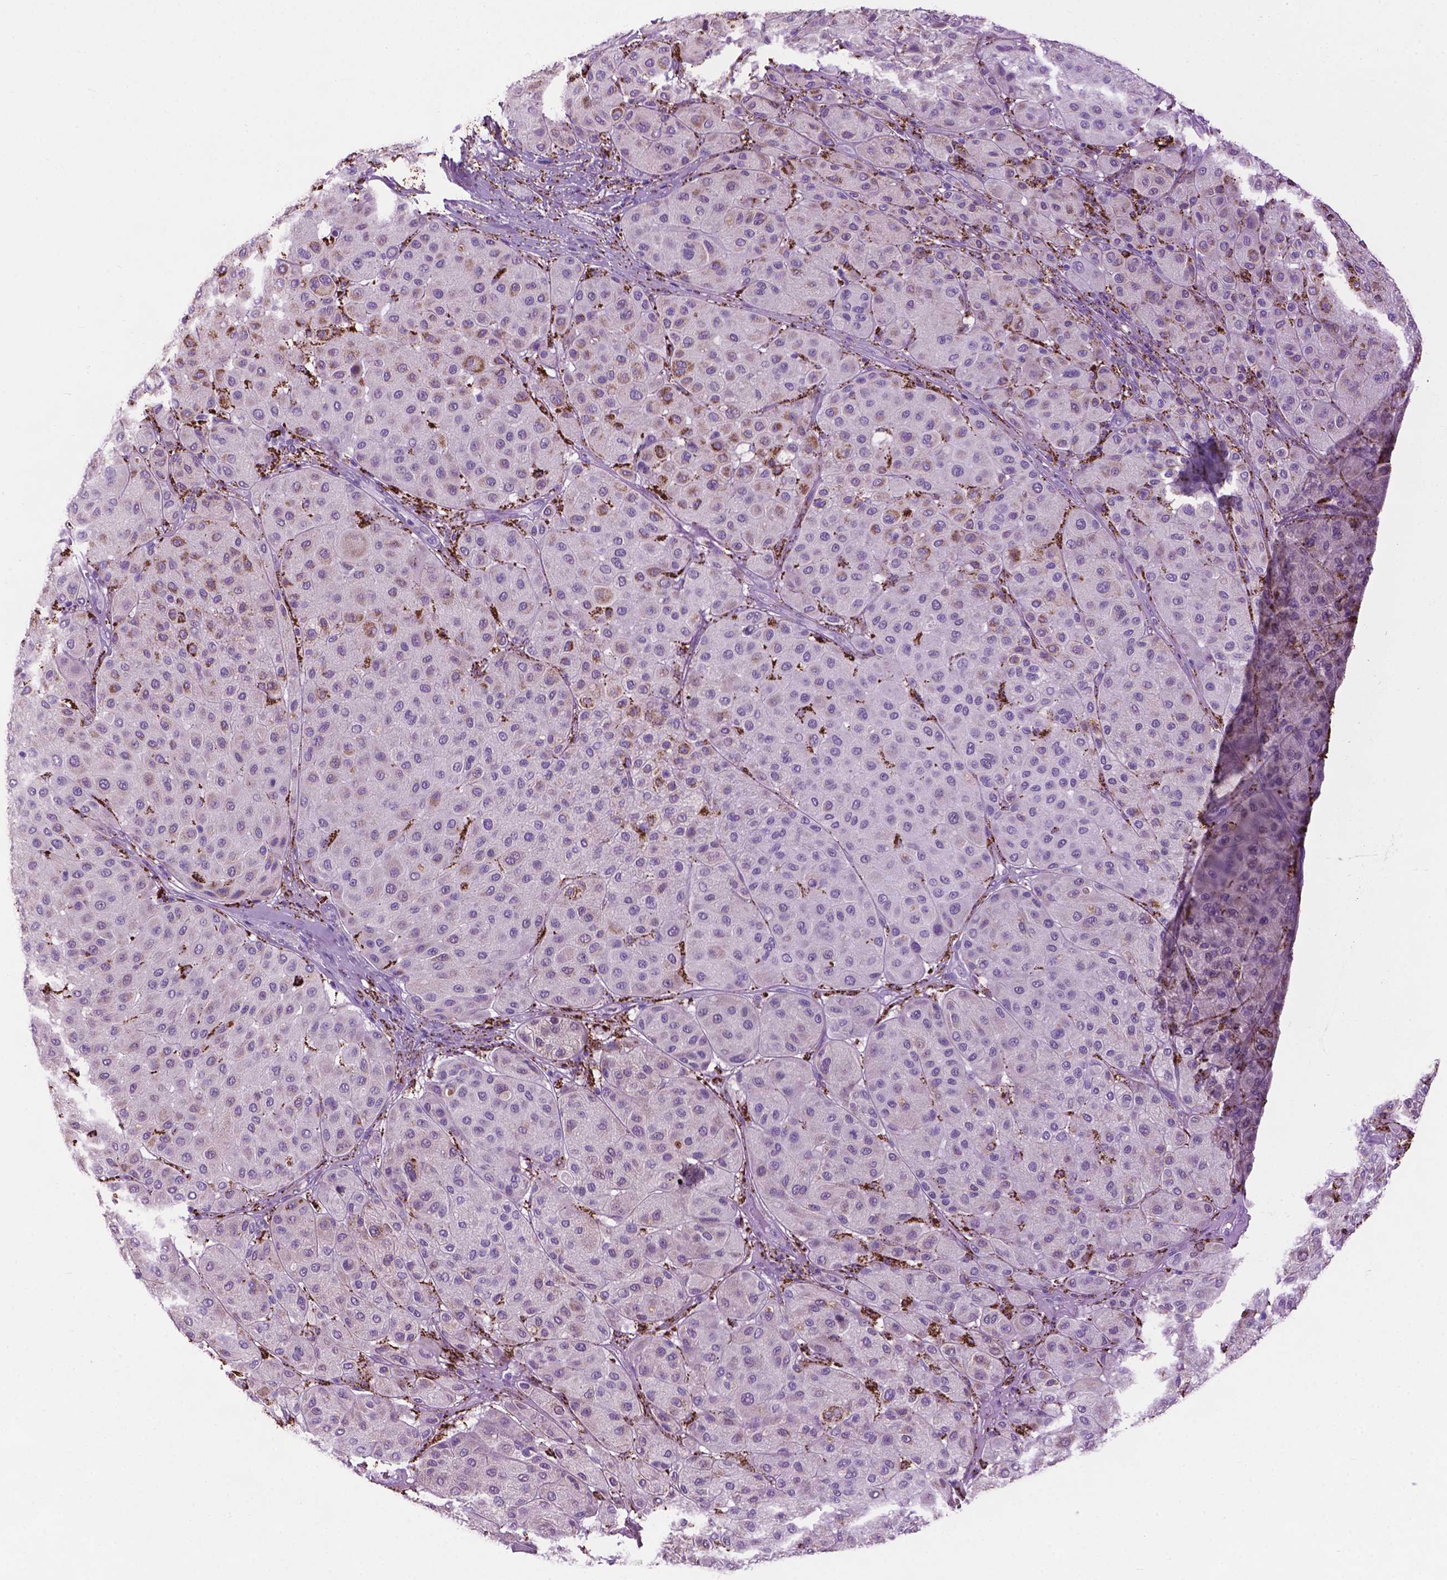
{"staining": {"intensity": "negative", "quantity": "none", "location": "none"}, "tissue": "melanoma", "cell_type": "Tumor cells", "image_type": "cancer", "snomed": [{"axis": "morphology", "description": "Malignant melanoma, Metastatic site"}, {"axis": "topography", "description": "Smooth muscle"}], "caption": "Protein analysis of melanoma reveals no significant positivity in tumor cells.", "gene": "TMEM132E", "patient": {"sex": "male", "age": 41}}